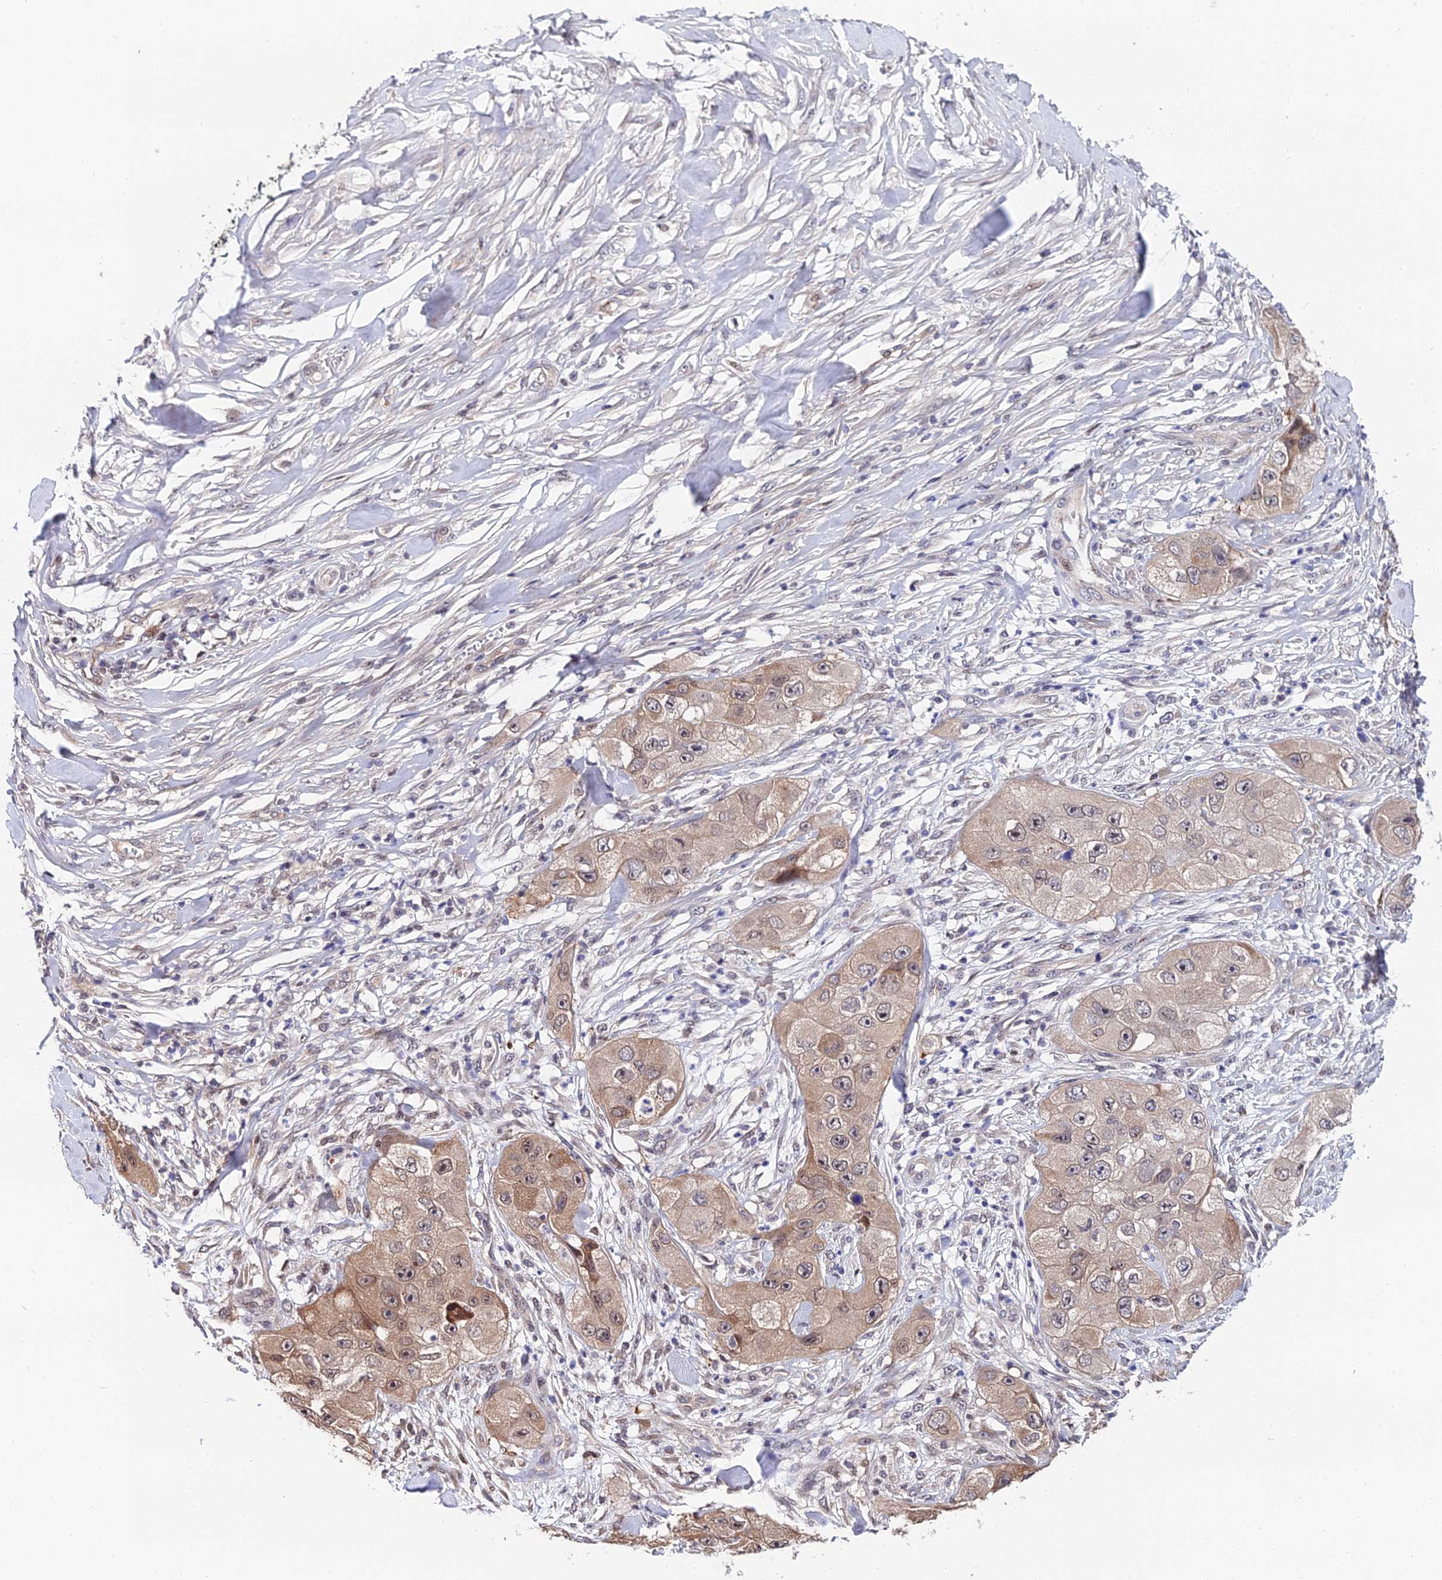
{"staining": {"intensity": "moderate", "quantity": ">75%", "location": "cytoplasmic/membranous,nuclear"}, "tissue": "skin cancer", "cell_type": "Tumor cells", "image_type": "cancer", "snomed": [{"axis": "morphology", "description": "Squamous cell carcinoma, NOS"}, {"axis": "topography", "description": "Skin"}, {"axis": "topography", "description": "Subcutis"}], "caption": "This image demonstrates immunohistochemistry staining of skin squamous cell carcinoma, with medium moderate cytoplasmic/membranous and nuclear expression in approximately >75% of tumor cells.", "gene": "INPP4A", "patient": {"sex": "male", "age": 73}}